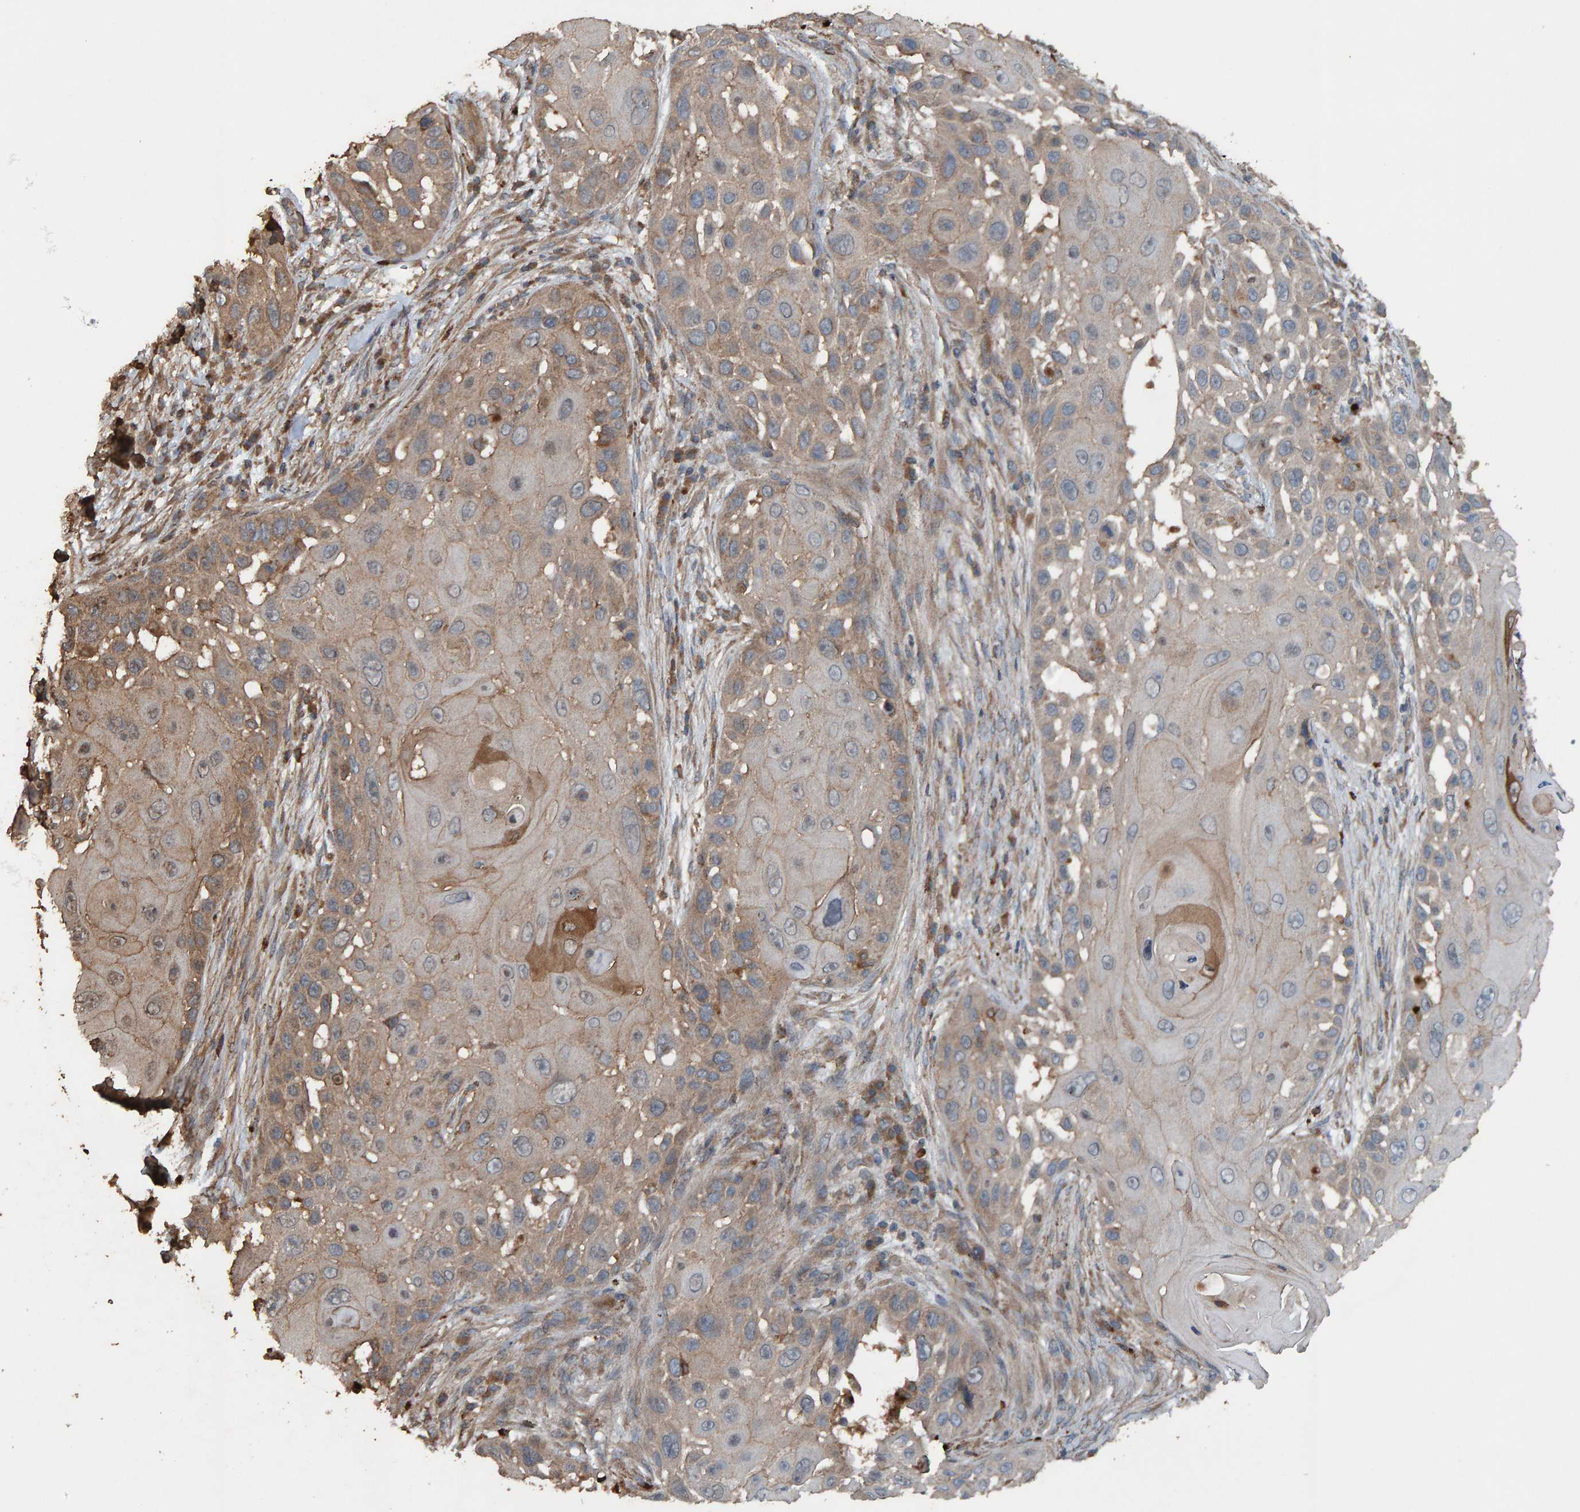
{"staining": {"intensity": "weak", "quantity": ">75%", "location": "cytoplasmic/membranous"}, "tissue": "skin cancer", "cell_type": "Tumor cells", "image_type": "cancer", "snomed": [{"axis": "morphology", "description": "Squamous cell carcinoma, NOS"}, {"axis": "topography", "description": "Skin"}], "caption": "Immunohistochemical staining of human squamous cell carcinoma (skin) shows low levels of weak cytoplasmic/membranous expression in about >75% of tumor cells.", "gene": "DUS1L", "patient": {"sex": "female", "age": 44}}